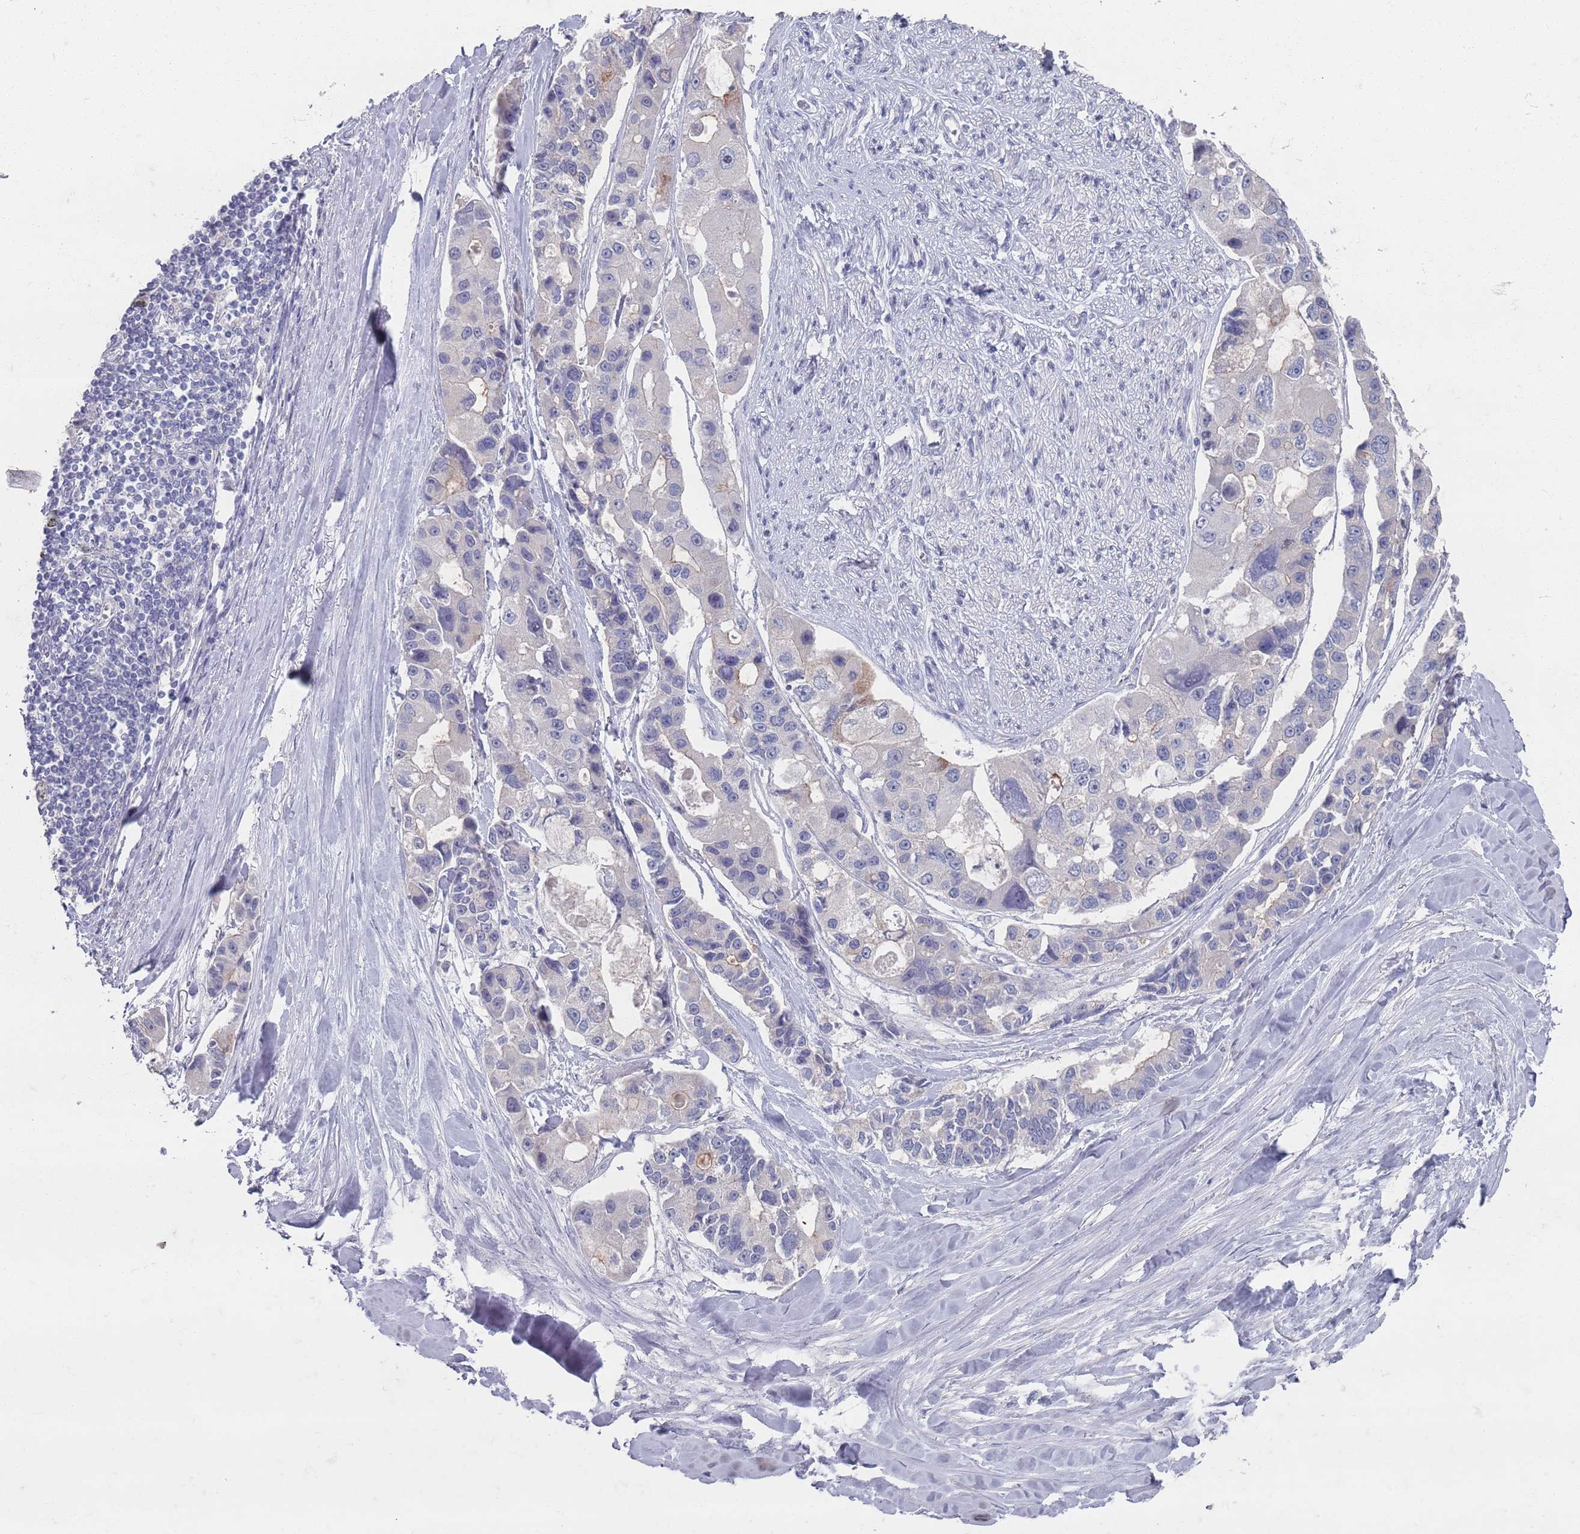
{"staining": {"intensity": "negative", "quantity": "none", "location": "none"}, "tissue": "lung cancer", "cell_type": "Tumor cells", "image_type": "cancer", "snomed": [{"axis": "morphology", "description": "Adenocarcinoma, NOS"}, {"axis": "topography", "description": "Lung"}], "caption": "Immunohistochemistry (IHC) micrograph of neoplastic tissue: lung cancer stained with DAB demonstrates no significant protein staining in tumor cells.", "gene": "PROM2", "patient": {"sex": "female", "age": 54}}